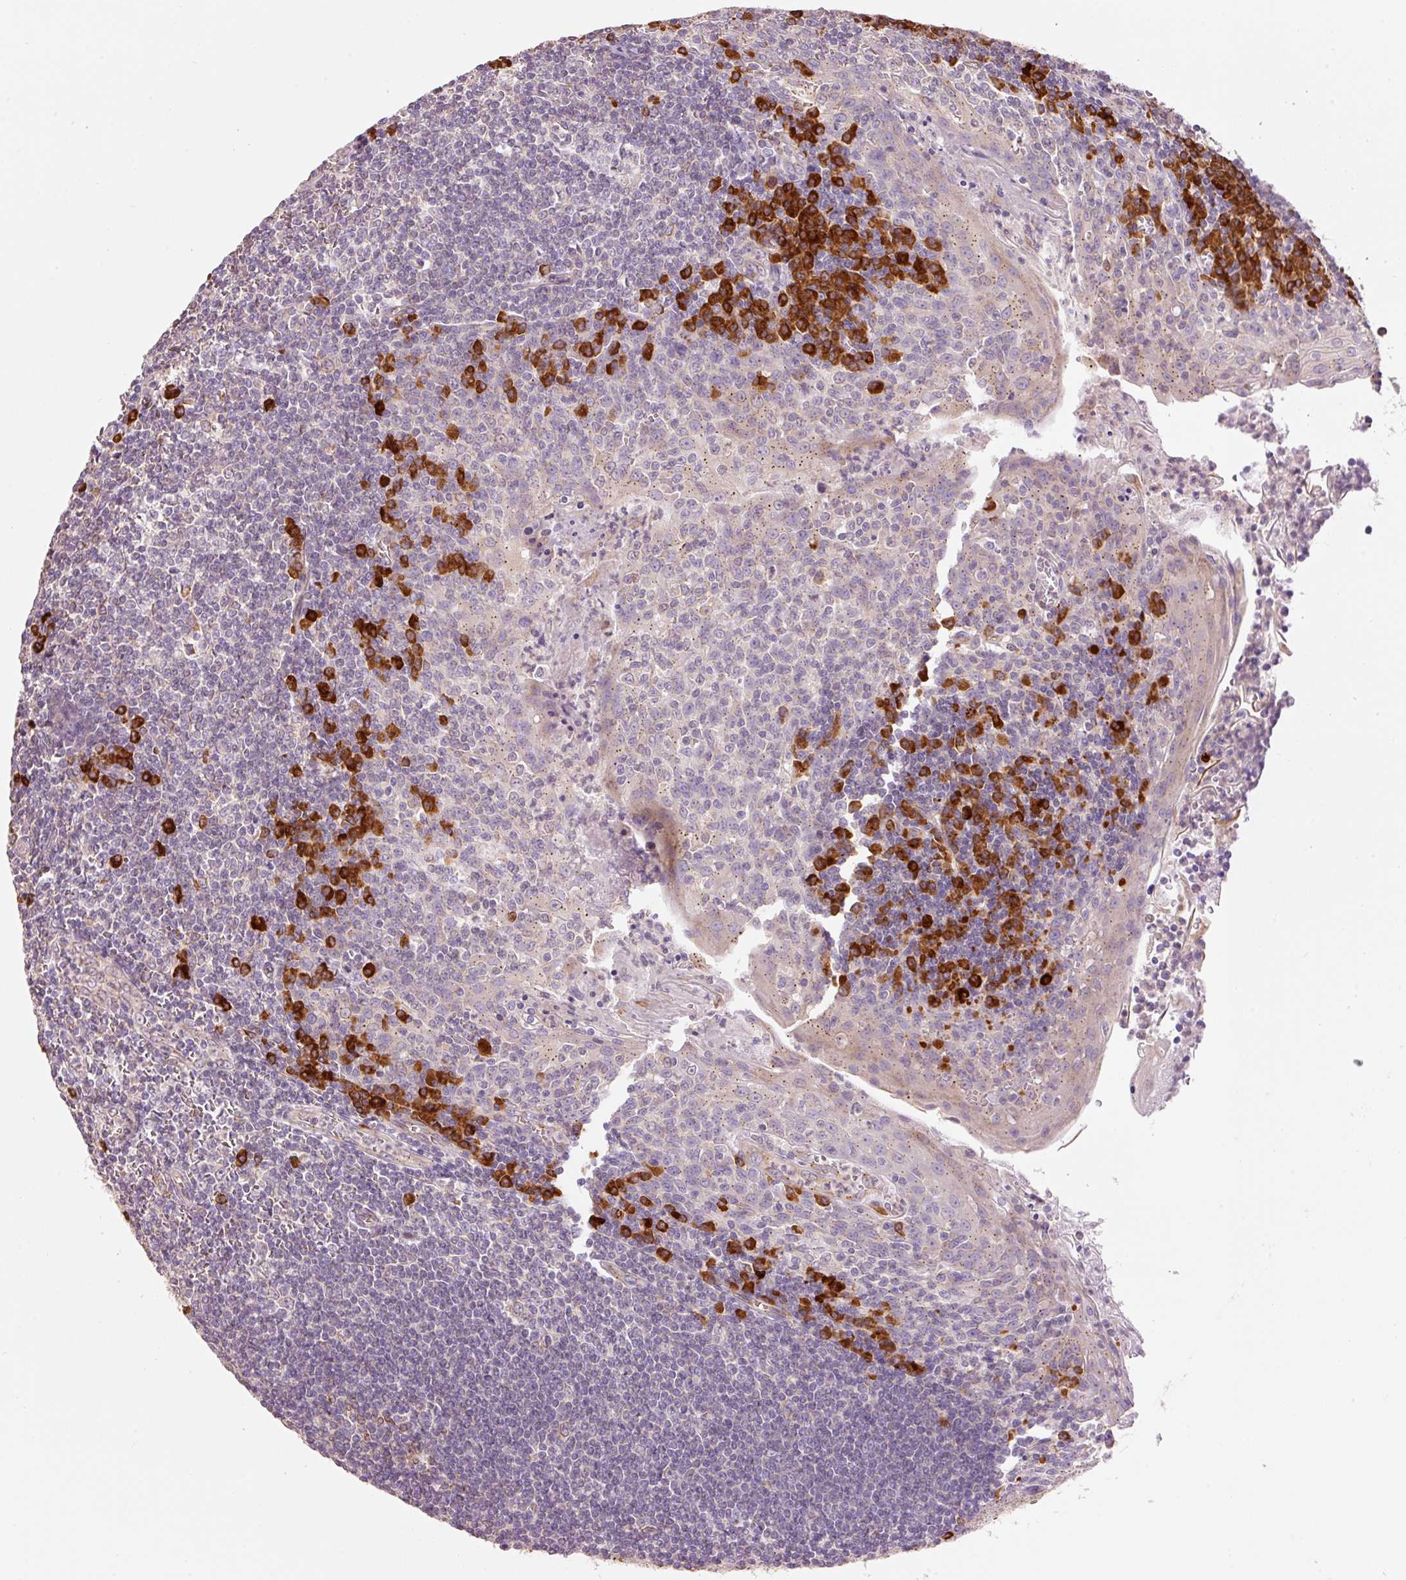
{"staining": {"intensity": "strong", "quantity": "<25%", "location": "cytoplasmic/membranous"}, "tissue": "tonsil", "cell_type": "Germinal center cells", "image_type": "normal", "snomed": [{"axis": "morphology", "description": "Normal tissue, NOS"}, {"axis": "topography", "description": "Tonsil"}], "caption": "Unremarkable tonsil was stained to show a protein in brown. There is medium levels of strong cytoplasmic/membranous staining in approximately <25% of germinal center cells.", "gene": "PNPLA5", "patient": {"sex": "male", "age": 27}}